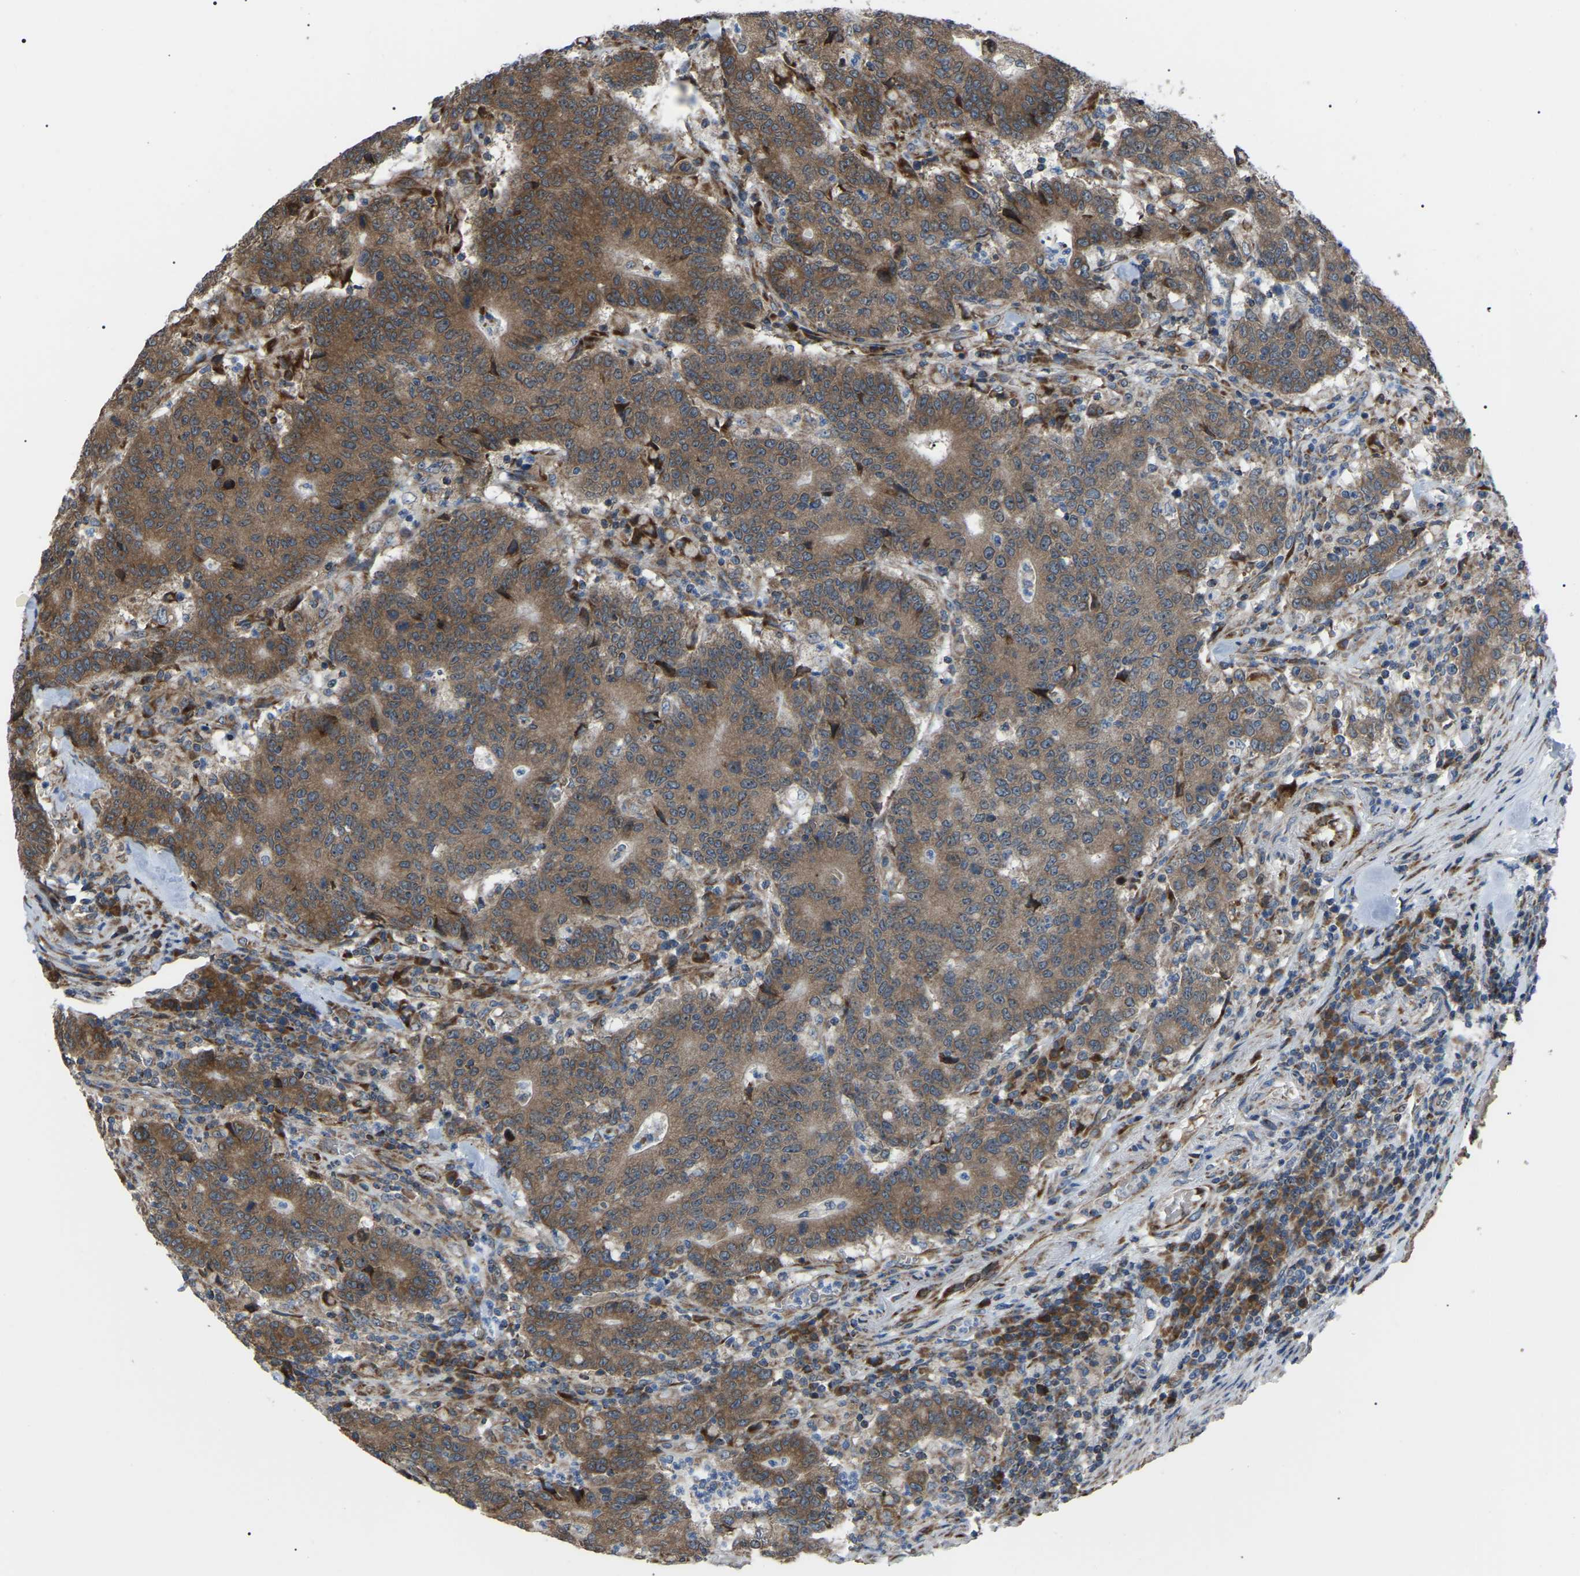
{"staining": {"intensity": "strong", "quantity": ">75%", "location": "cytoplasmic/membranous"}, "tissue": "colorectal cancer", "cell_type": "Tumor cells", "image_type": "cancer", "snomed": [{"axis": "morphology", "description": "Normal tissue, NOS"}, {"axis": "morphology", "description": "Adenocarcinoma, NOS"}, {"axis": "topography", "description": "Colon"}], "caption": "Immunohistochemical staining of human colorectal adenocarcinoma reveals high levels of strong cytoplasmic/membranous positivity in about >75% of tumor cells.", "gene": "AGO2", "patient": {"sex": "female", "age": 75}}